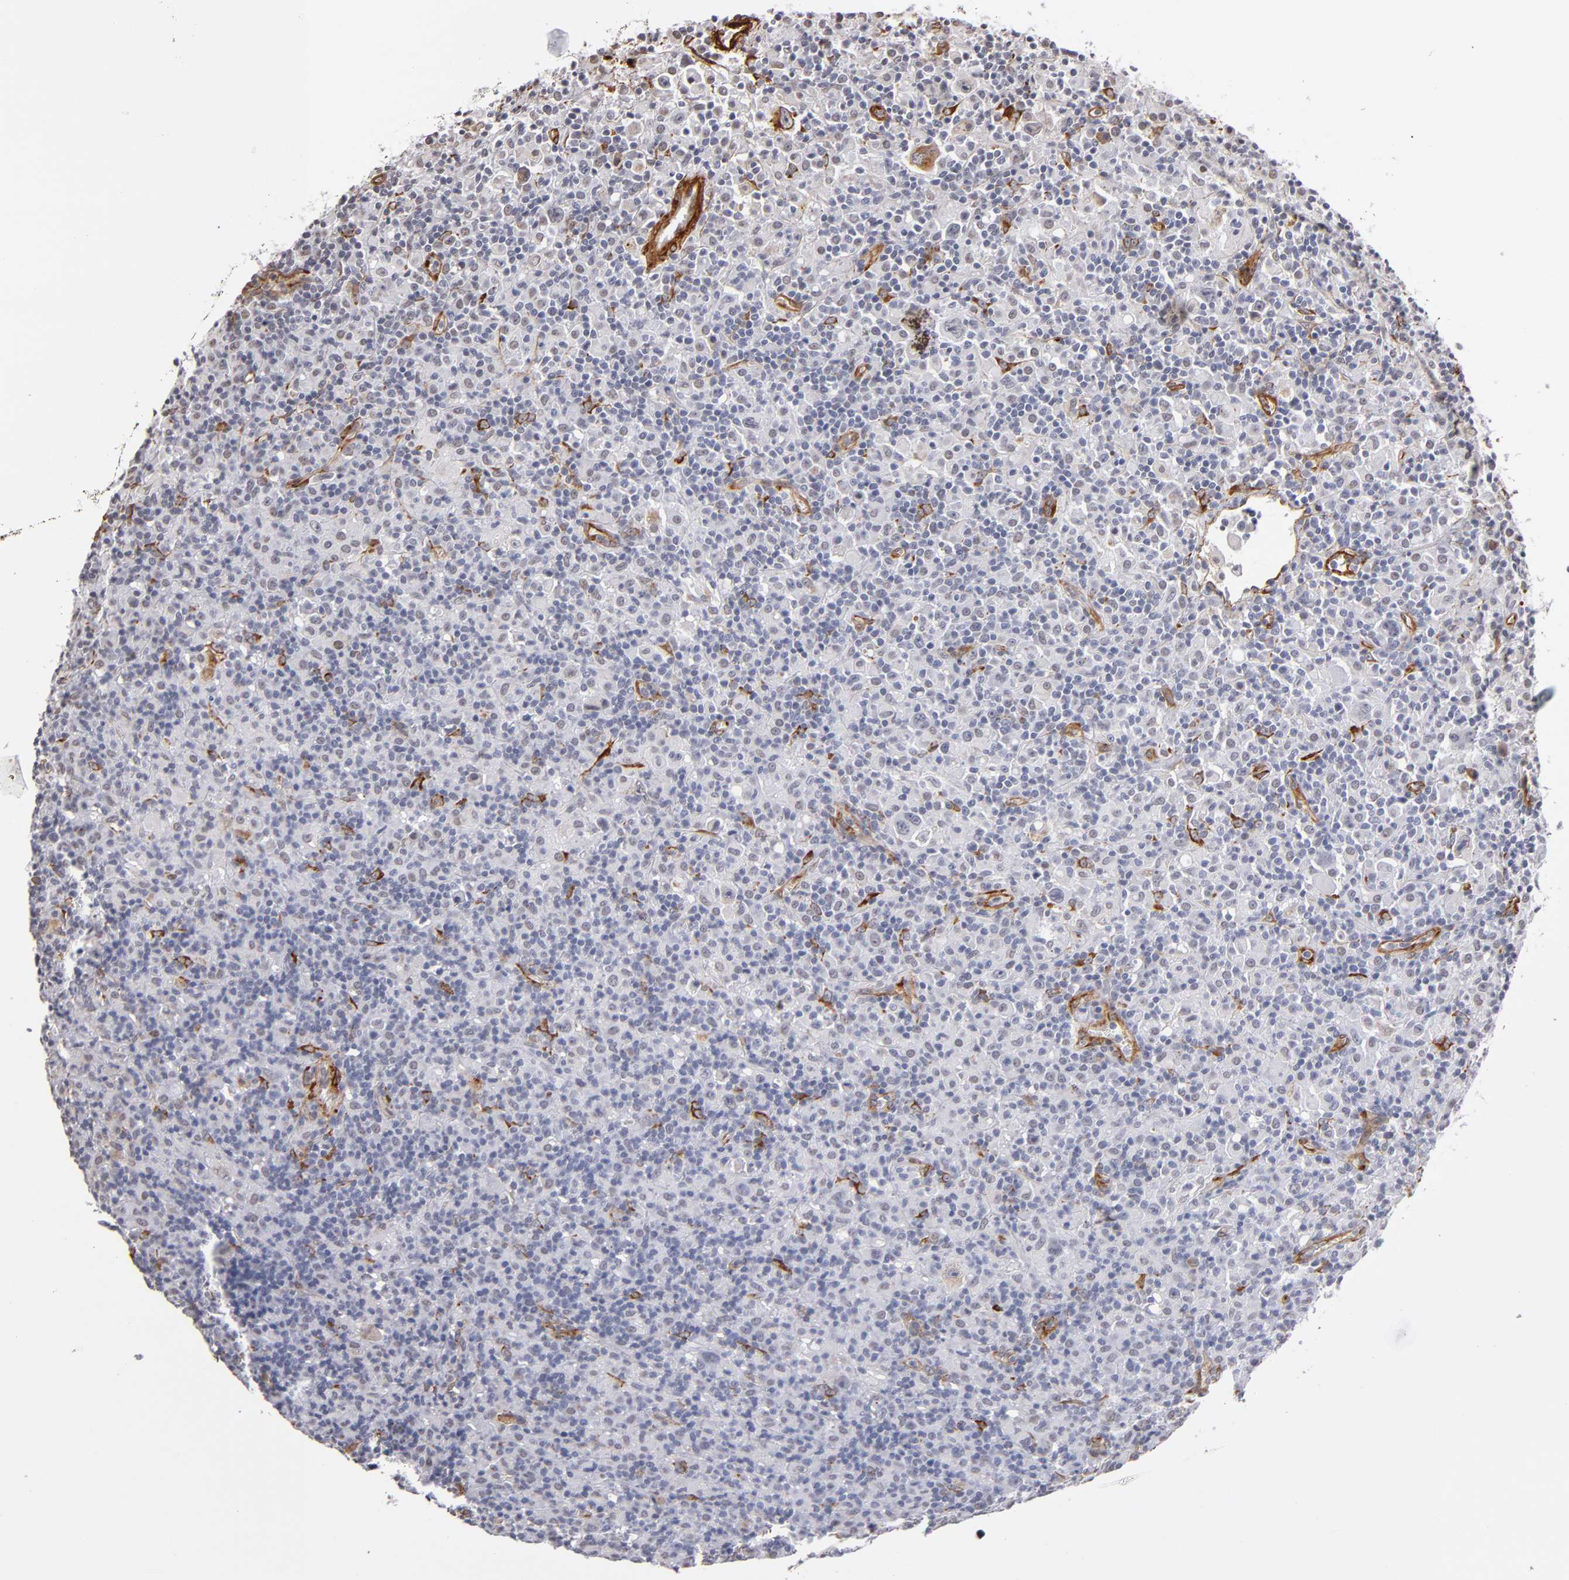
{"staining": {"intensity": "negative", "quantity": "none", "location": "none"}, "tissue": "lymphoma", "cell_type": "Tumor cells", "image_type": "cancer", "snomed": [{"axis": "morphology", "description": "Hodgkin's disease, NOS"}, {"axis": "topography", "description": "Lymph node"}], "caption": "Histopathology image shows no protein staining in tumor cells of Hodgkin's disease tissue.", "gene": "LAMC1", "patient": {"sex": "male", "age": 46}}